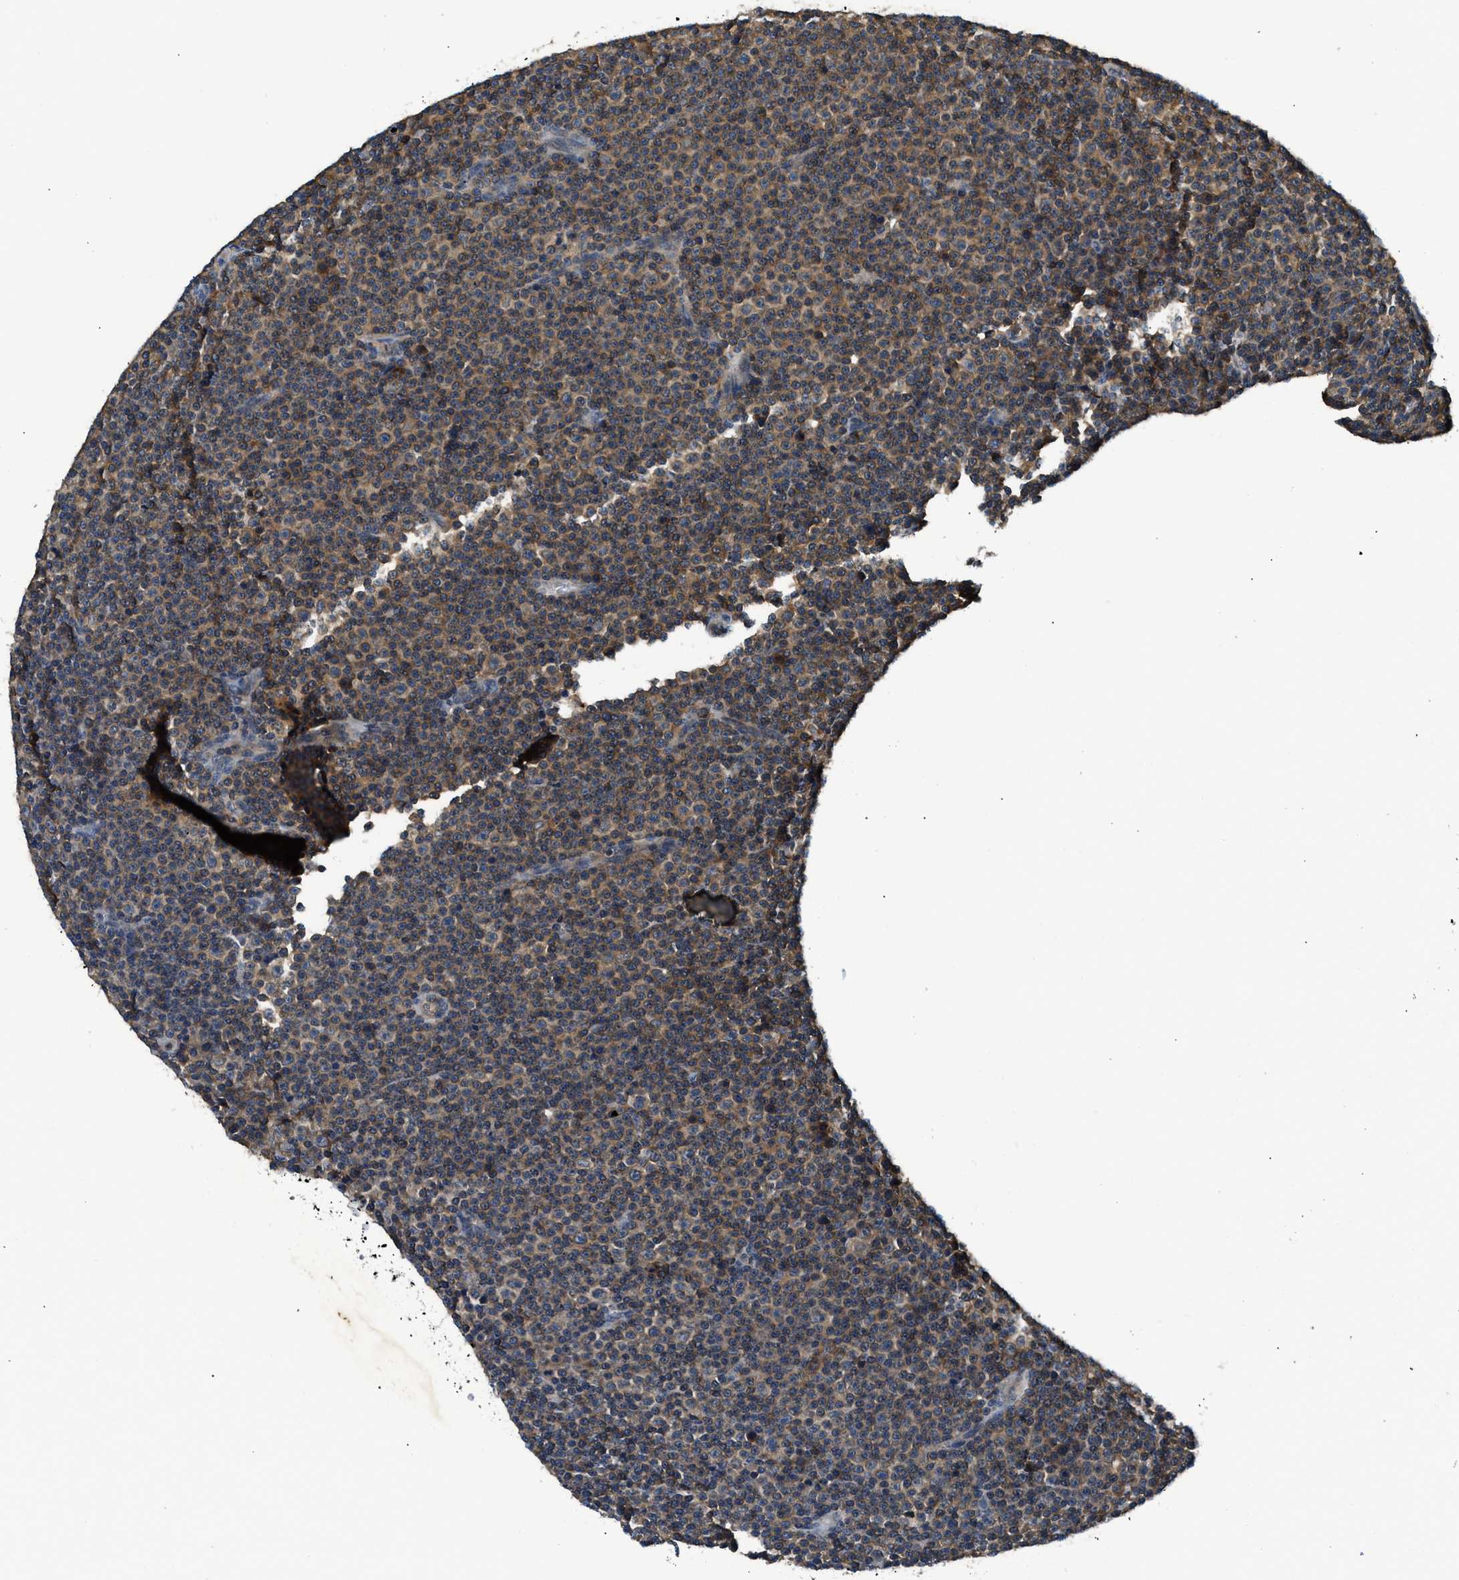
{"staining": {"intensity": "moderate", "quantity": ">75%", "location": "cytoplasmic/membranous"}, "tissue": "lymphoma", "cell_type": "Tumor cells", "image_type": "cancer", "snomed": [{"axis": "morphology", "description": "Malignant lymphoma, non-Hodgkin's type, Low grade"}, {"axis": "topography", "description": "Lymph node"}], "caption": "This image exhibits immunohistochemistry (IHC) staining of malignant lymphoma, non-Hodgkin's type (low-grade), with medium moderate cytoplasmic/membranous staining in approximately >75% of tumor cells.", "gene": "PAFAH2", "patient": {"sex": "female", "age": 67}}